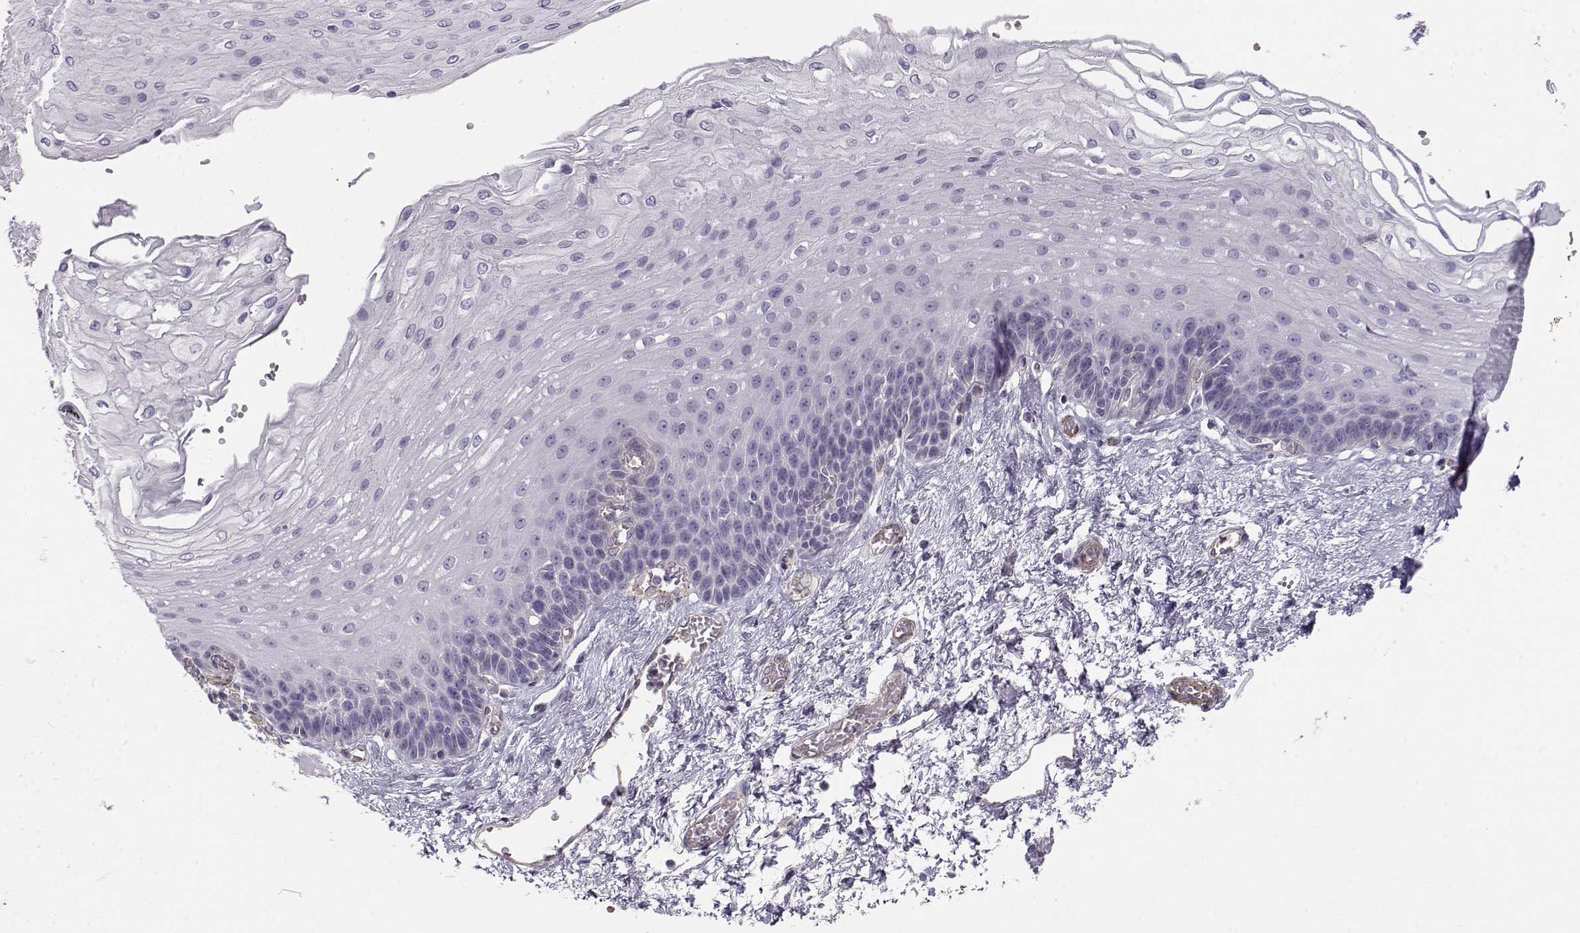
{"staining": {"intensity": "negative", "quantity": "none", "location": "none"}, "tissue": "esophagus", "cell_type": "Squamous epithelial cells", "image_type": "normal", "snomed": [{"axis": "morphology", "description": "Normal tissue, NOS"}, {"axis": "topography", "description": "Esophagus"}], "caption": "Immunohistochemistry histopathology image of benign esophagus stained for a protein (brown), which exhibits no positivity in squamous epithelial cells. (DAB (3,3'-diaminobenzidine) immunohistochemistry (IHC) with hematoxylin counter stain).", "gene": "MYO1A", "patient": {"sex": "female", "age": 62}}